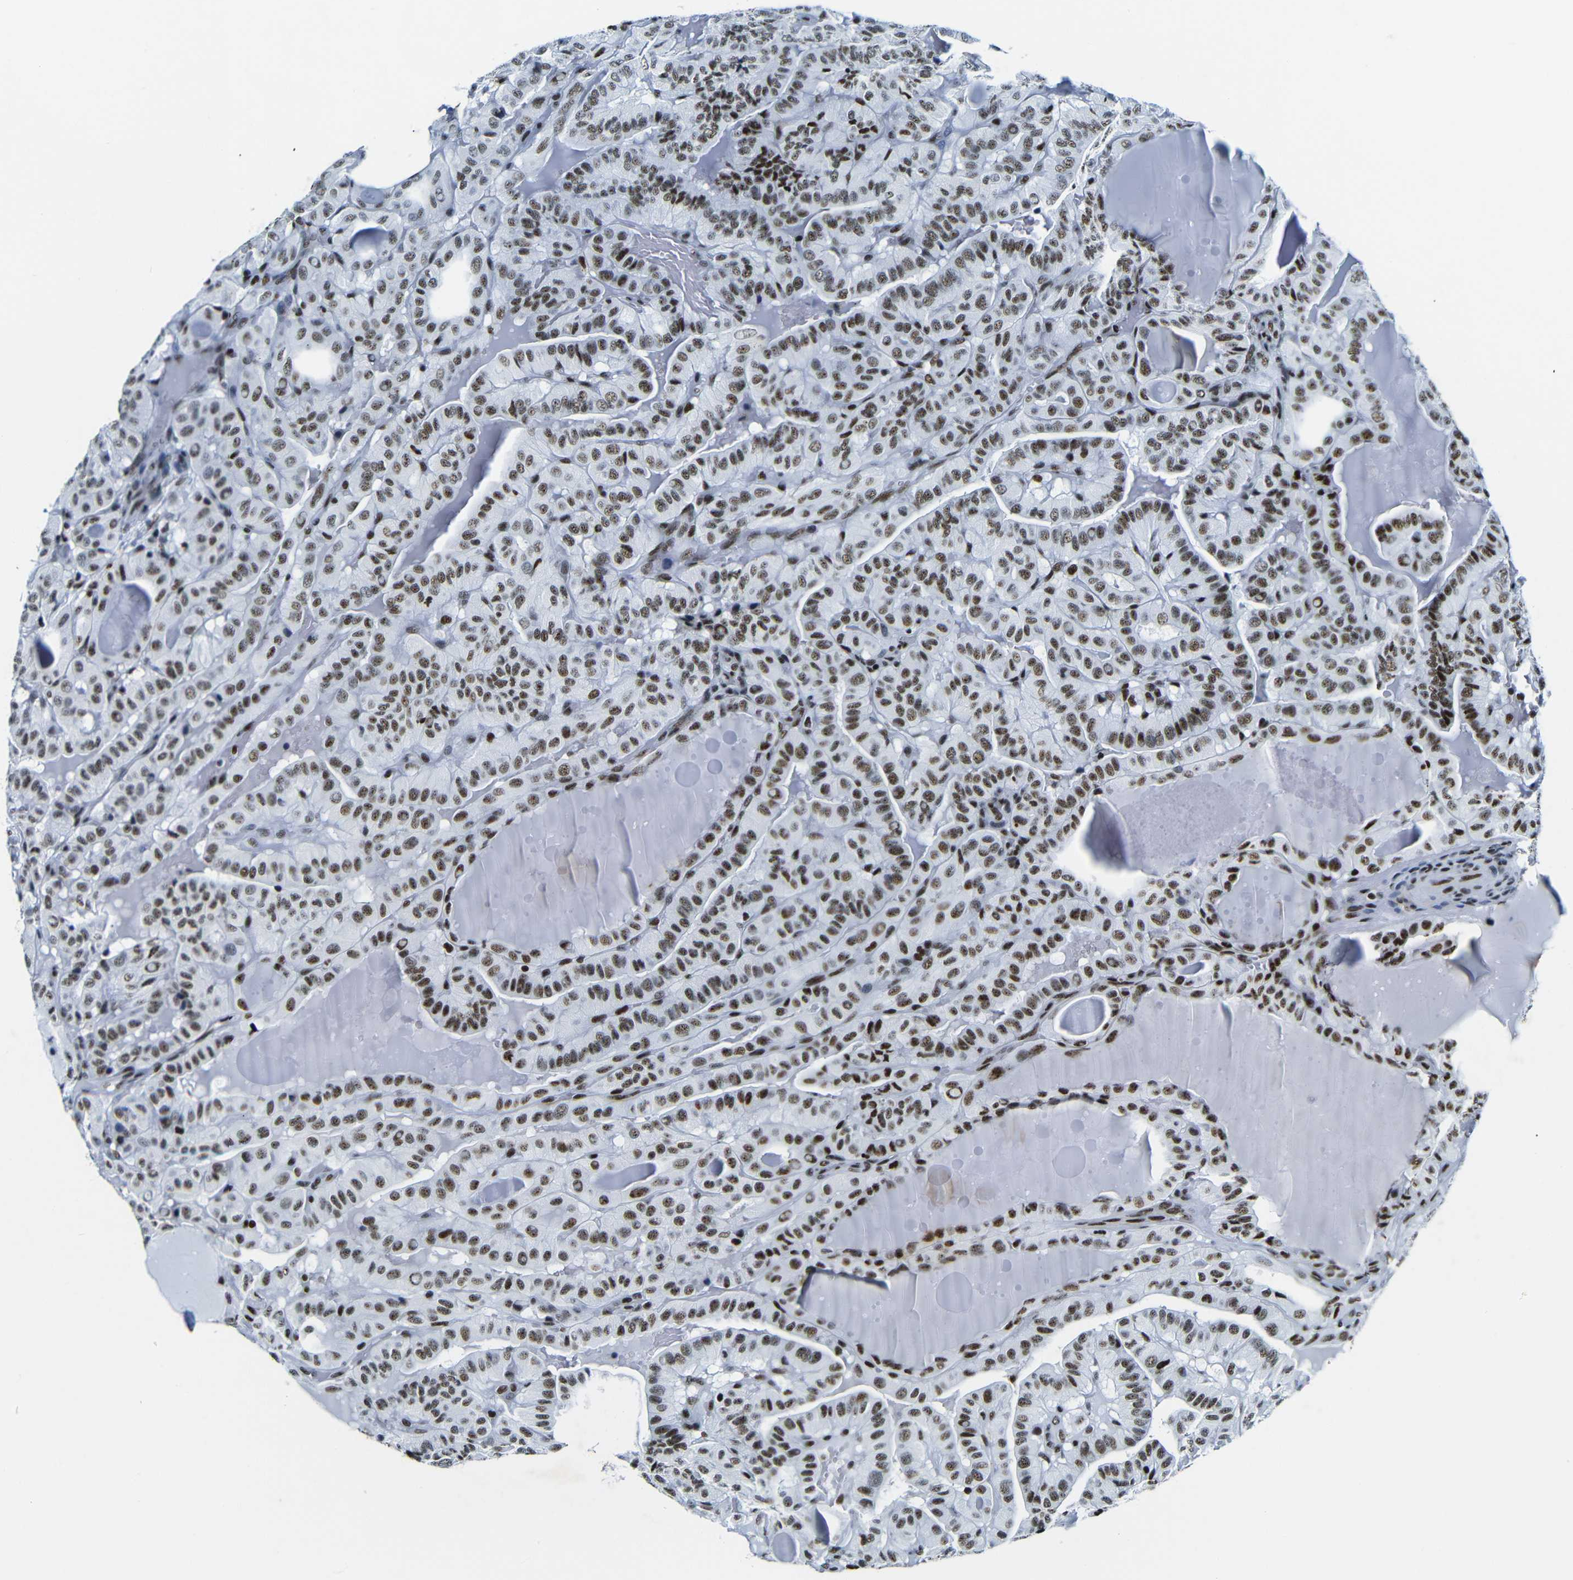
{"staining": {"intensity": "moderate", "quantity": ">75%", "location": "nuclear"}, "tissue": "thyroid cancer", "cell_type": "Tumor cells", "image_type": "cancer", "snomed": [{"axis": "morphology", "description": "Papillary adenocarcinoma, NOS"}, {"axis": "topography", "description": "Thyroid gland"}], "caption": "Tumor cells exhibit moderate nuclear staining in about >75% of cells in thyroid cancer (papillary adenocarcinoma). (brown staining indicates protein expression, while blue staining denotes nuclei).", "gene": "SRSF1", "patient": {"sex": "male", "age": 77}}